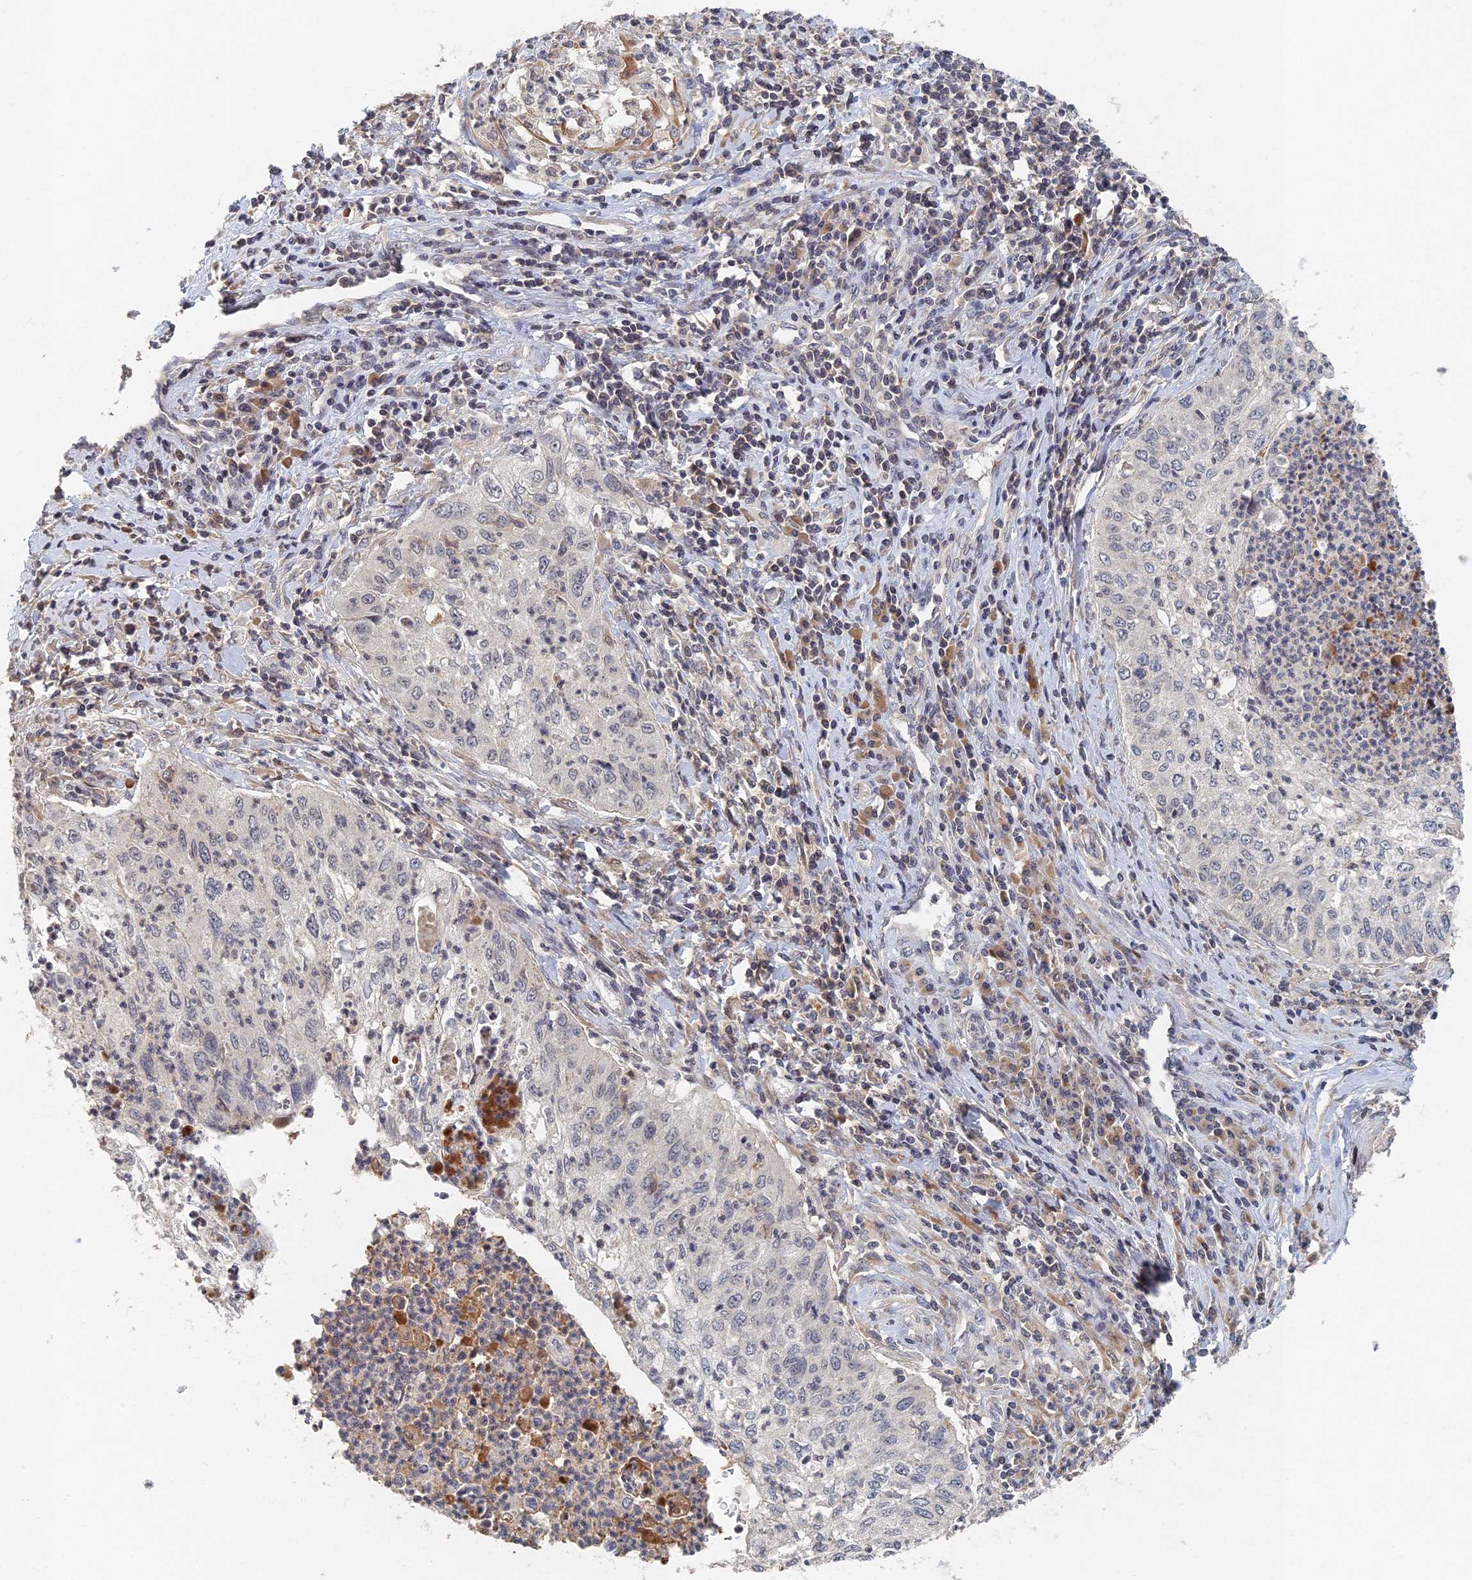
{"staining": {"intensity": "negative", "quantity": "none", "location": "none"}, "tissue": "cervical cancer", "cell_type": "Tumor cells", "image_type": "cancer", "snomed": [{"axis": "morphology", "description": "Squamous cell carcinoma, NOS"}, {"axis": "topography", "description": "Cervix"}], "caption": "The immunohistochemistry micrograph has no significant expression in tumor cells of cervical squamous cell carcinoma tissue.", "gene": "GNA15", "patient": {"sex": "female", "age": 30}}